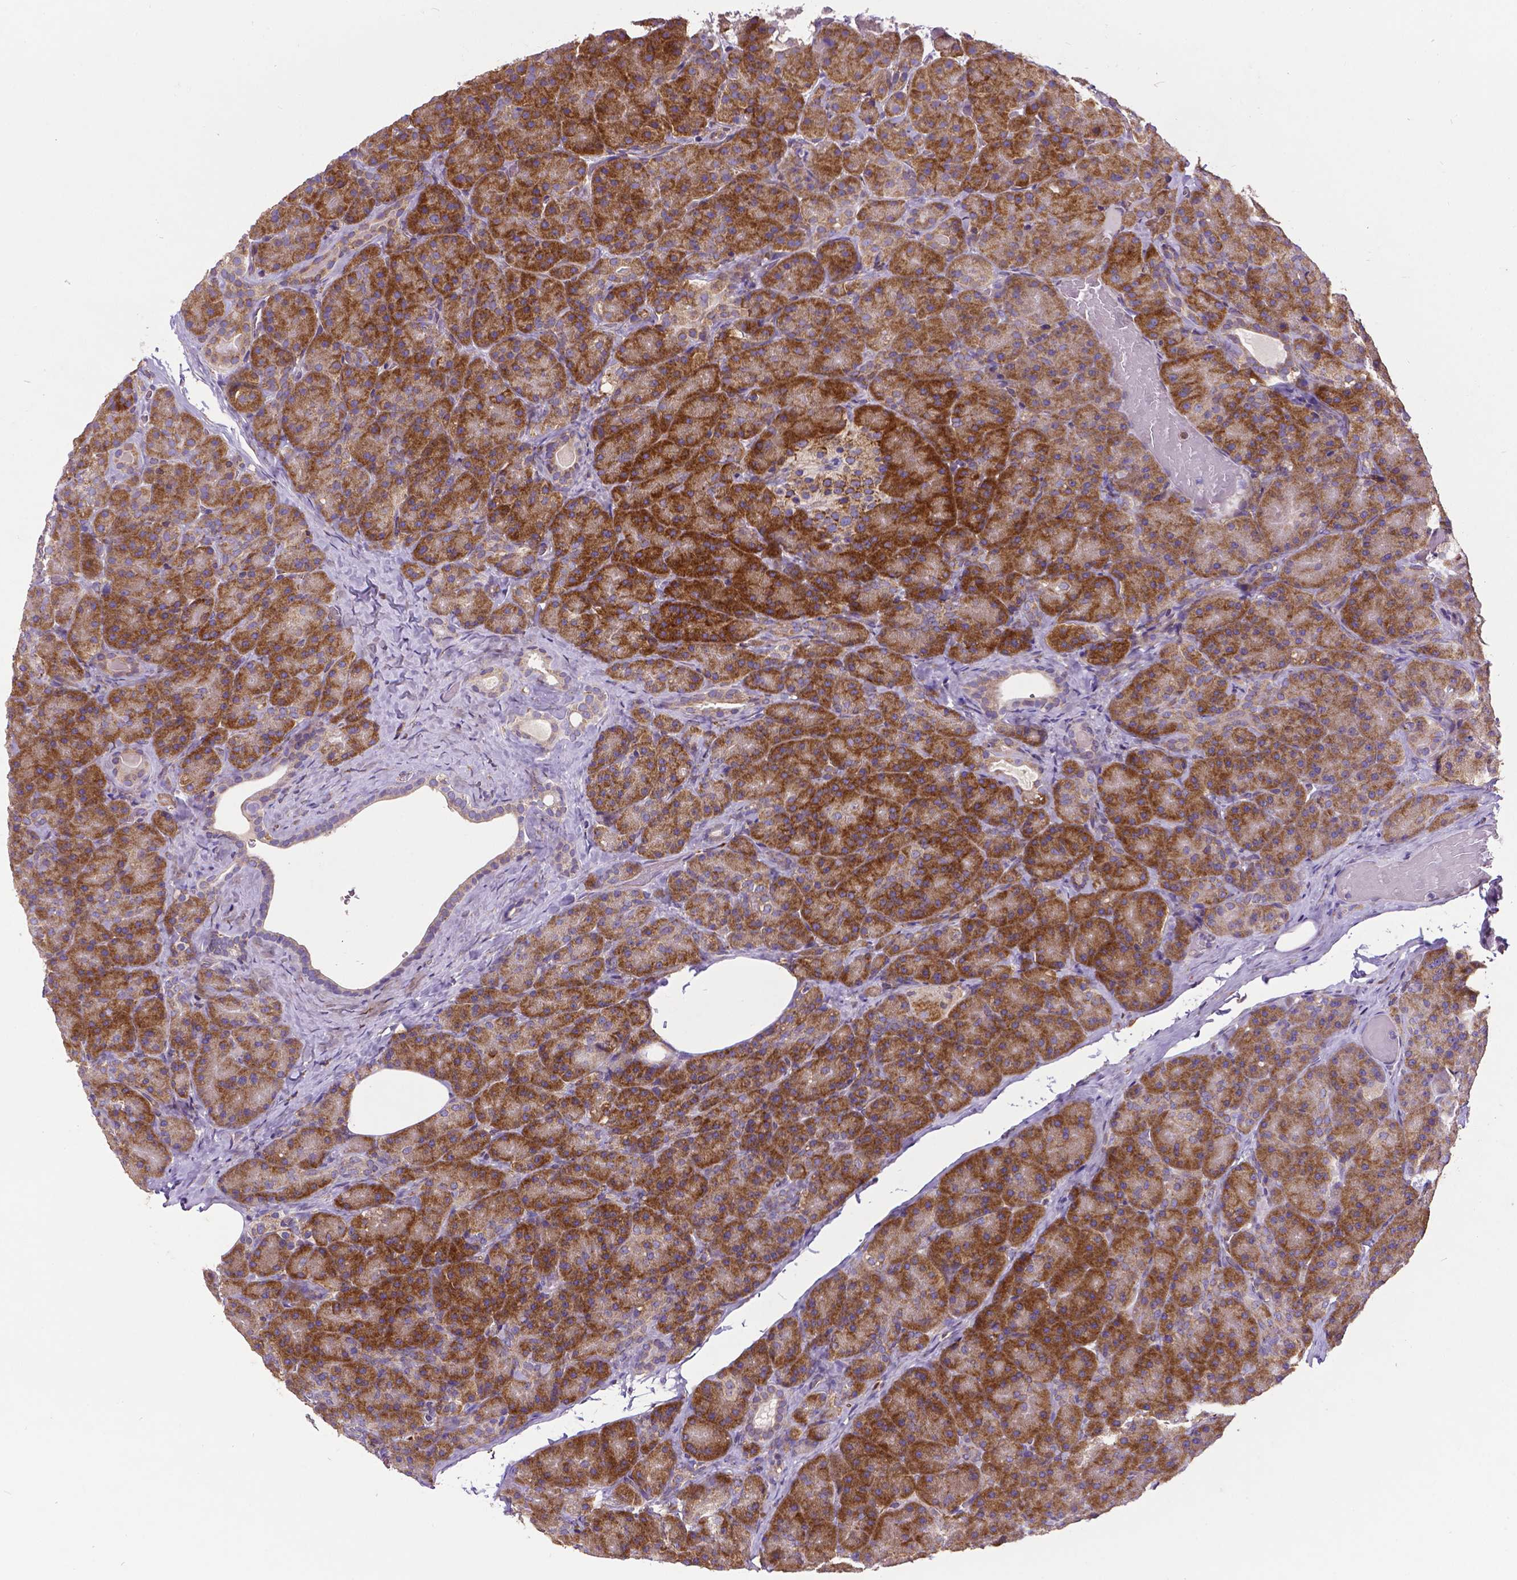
{"staining": {"intensity": "strong", "quantity": ">75%", "location": "cytoplasmic/membranous"}, "tissue": "pancreas", "cell_type": "Exocrine glandular cells", "image_type": "normal", "snomed": [{"axis": "morphology", "description": "Normal tissue, NOS"}, {"axis": "topography", "description": "Pancreas"}], "caption": "The photomicrograph displays staining of benign pancreas, revealing strong cytoplasmic/membranous protein positivity (brown color) within exocrine glandular cells. Nuclei are stained in blue.", "gene": "MTDH", "patient": {"sex": "male", "age": 57}}